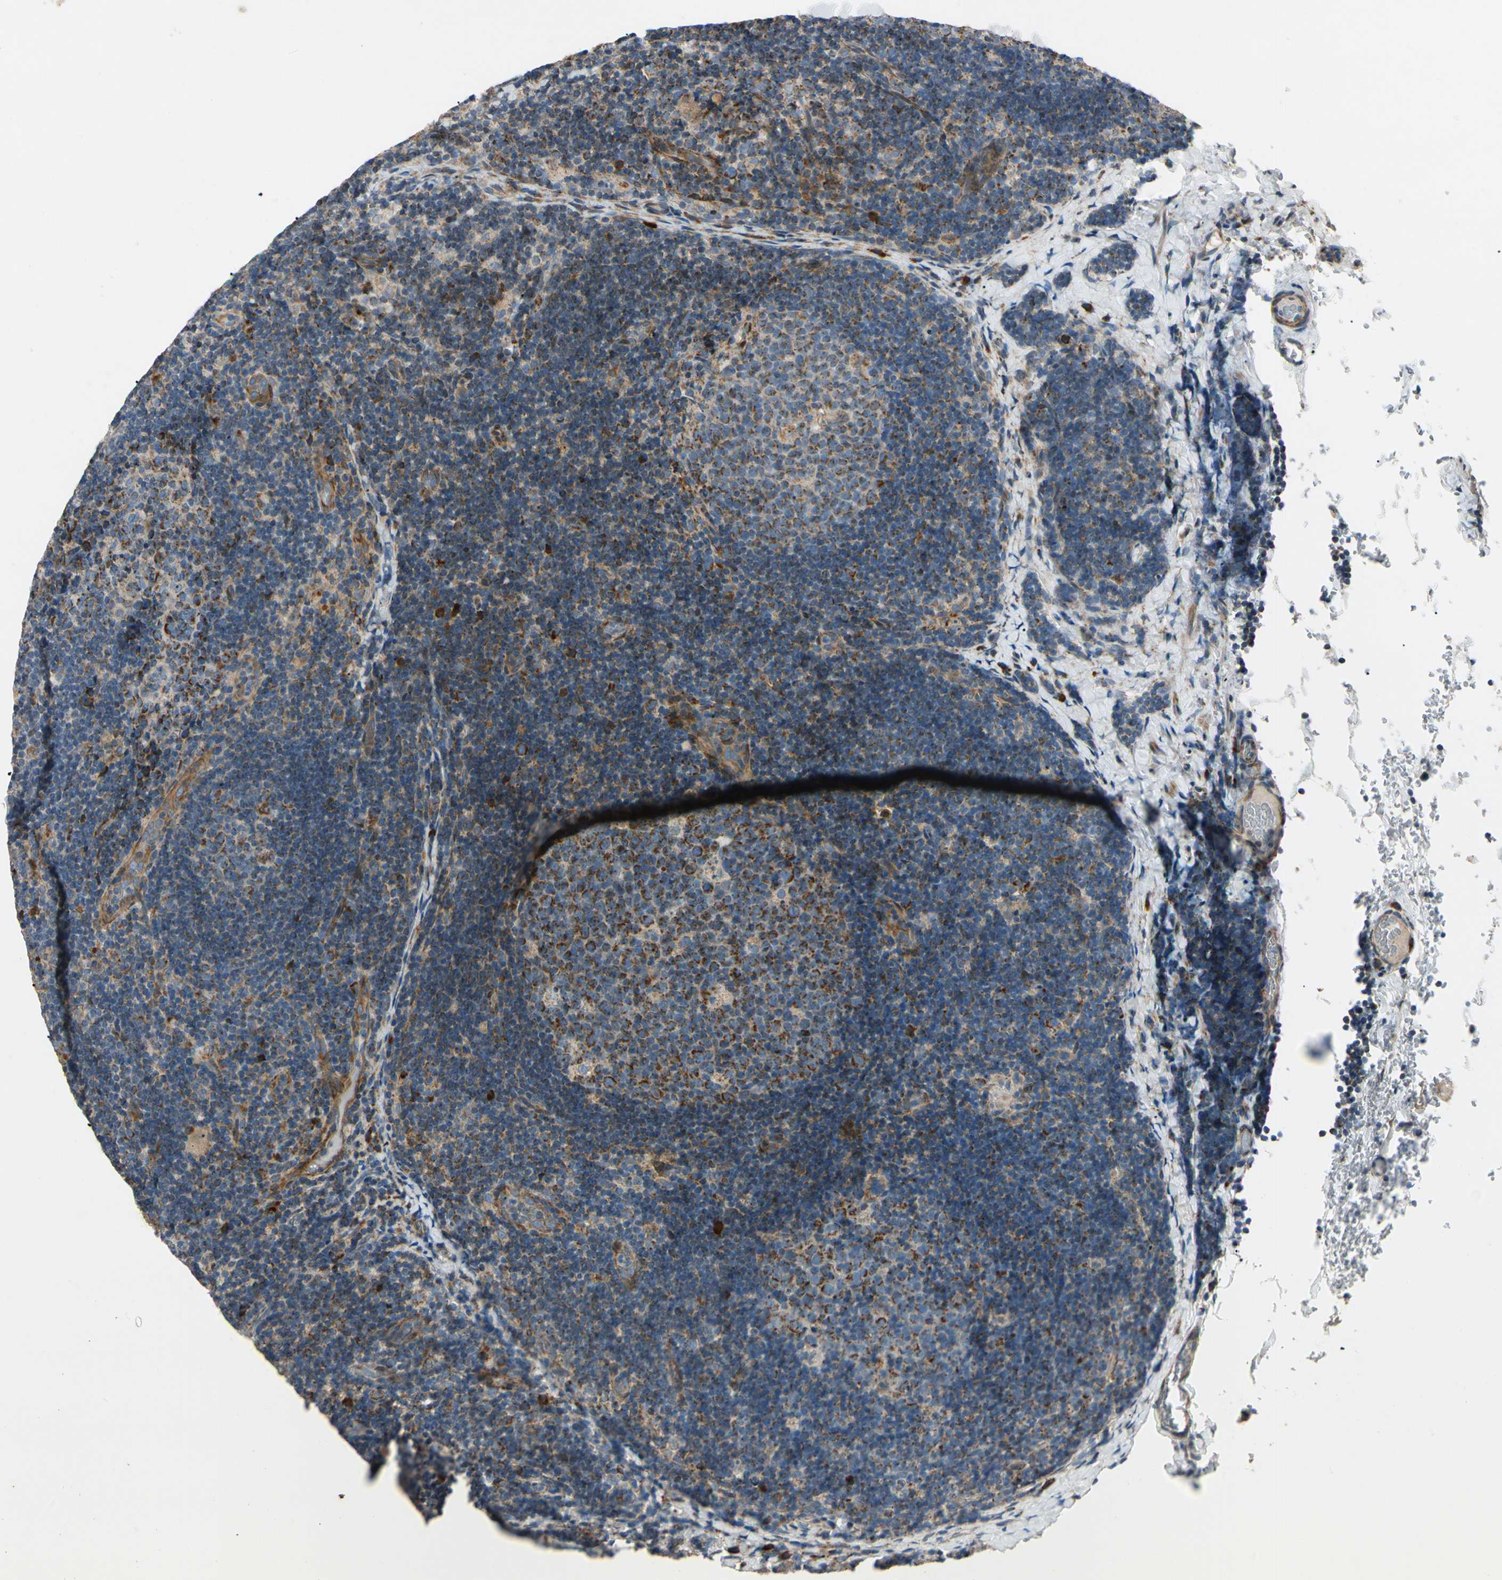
{"staining": {"intensity": "moderate", "quantity": ">75%", "location": "cytoplasmic/membranous"}, "tissue": "lymph node", "cell_type": "Germinal center cells", "image_type": "normal", "snomed": [{"axis": "morphology", "description": "Normal tissue, NOS"}, {"axis": "topography", "description": "Lymph node"}], "caption": "Immunohistochemical staining of normal human lymph node displays >75% levels of moderate cytoplasmic/membranous protein expression in approximately >75% of germinal center cells.", "gene": "MRPL9", "patient": {"sex": "female", "age": 14}}